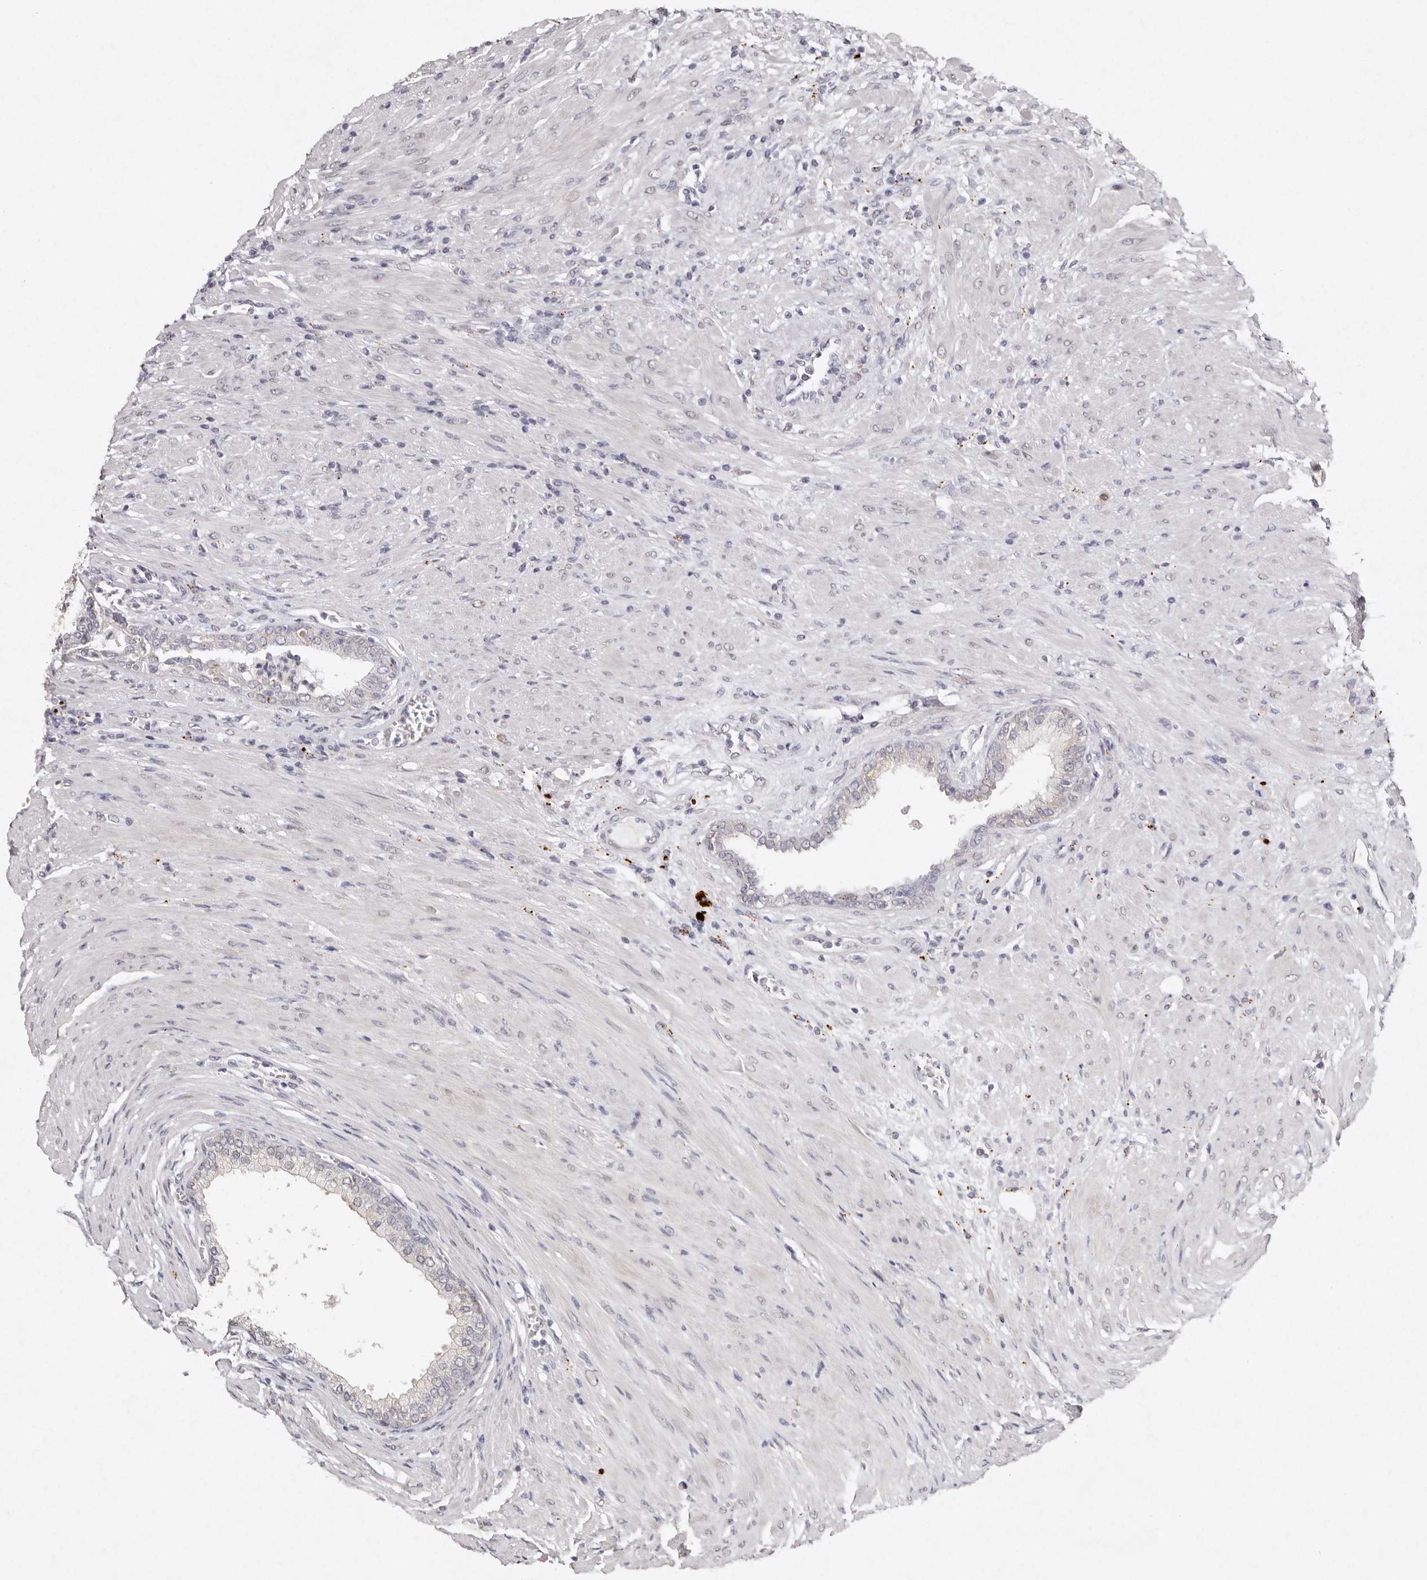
{"staining": {"intensity": "negative", "quantity": "none", "location": "none"}, "tissue": "prostate cancer", "cell_type": "Tumor cells", "image_type": "cancer", "snomed": [{"axis": "morphology", "description": "Normal tissue, NOS"}, {"axis": "morphology", "description": "Adenocarcinoma, Low grade"}, {"axis": "topography", "description": "Prostate"}, {"axis": "topography", "description": "Peripheral nerve tissue"}], "caption": "There is no significant staining in tumor cells of prostate cancer.", "gene": "FAM185A", "patient": {"sex": "male", "age": 71}}